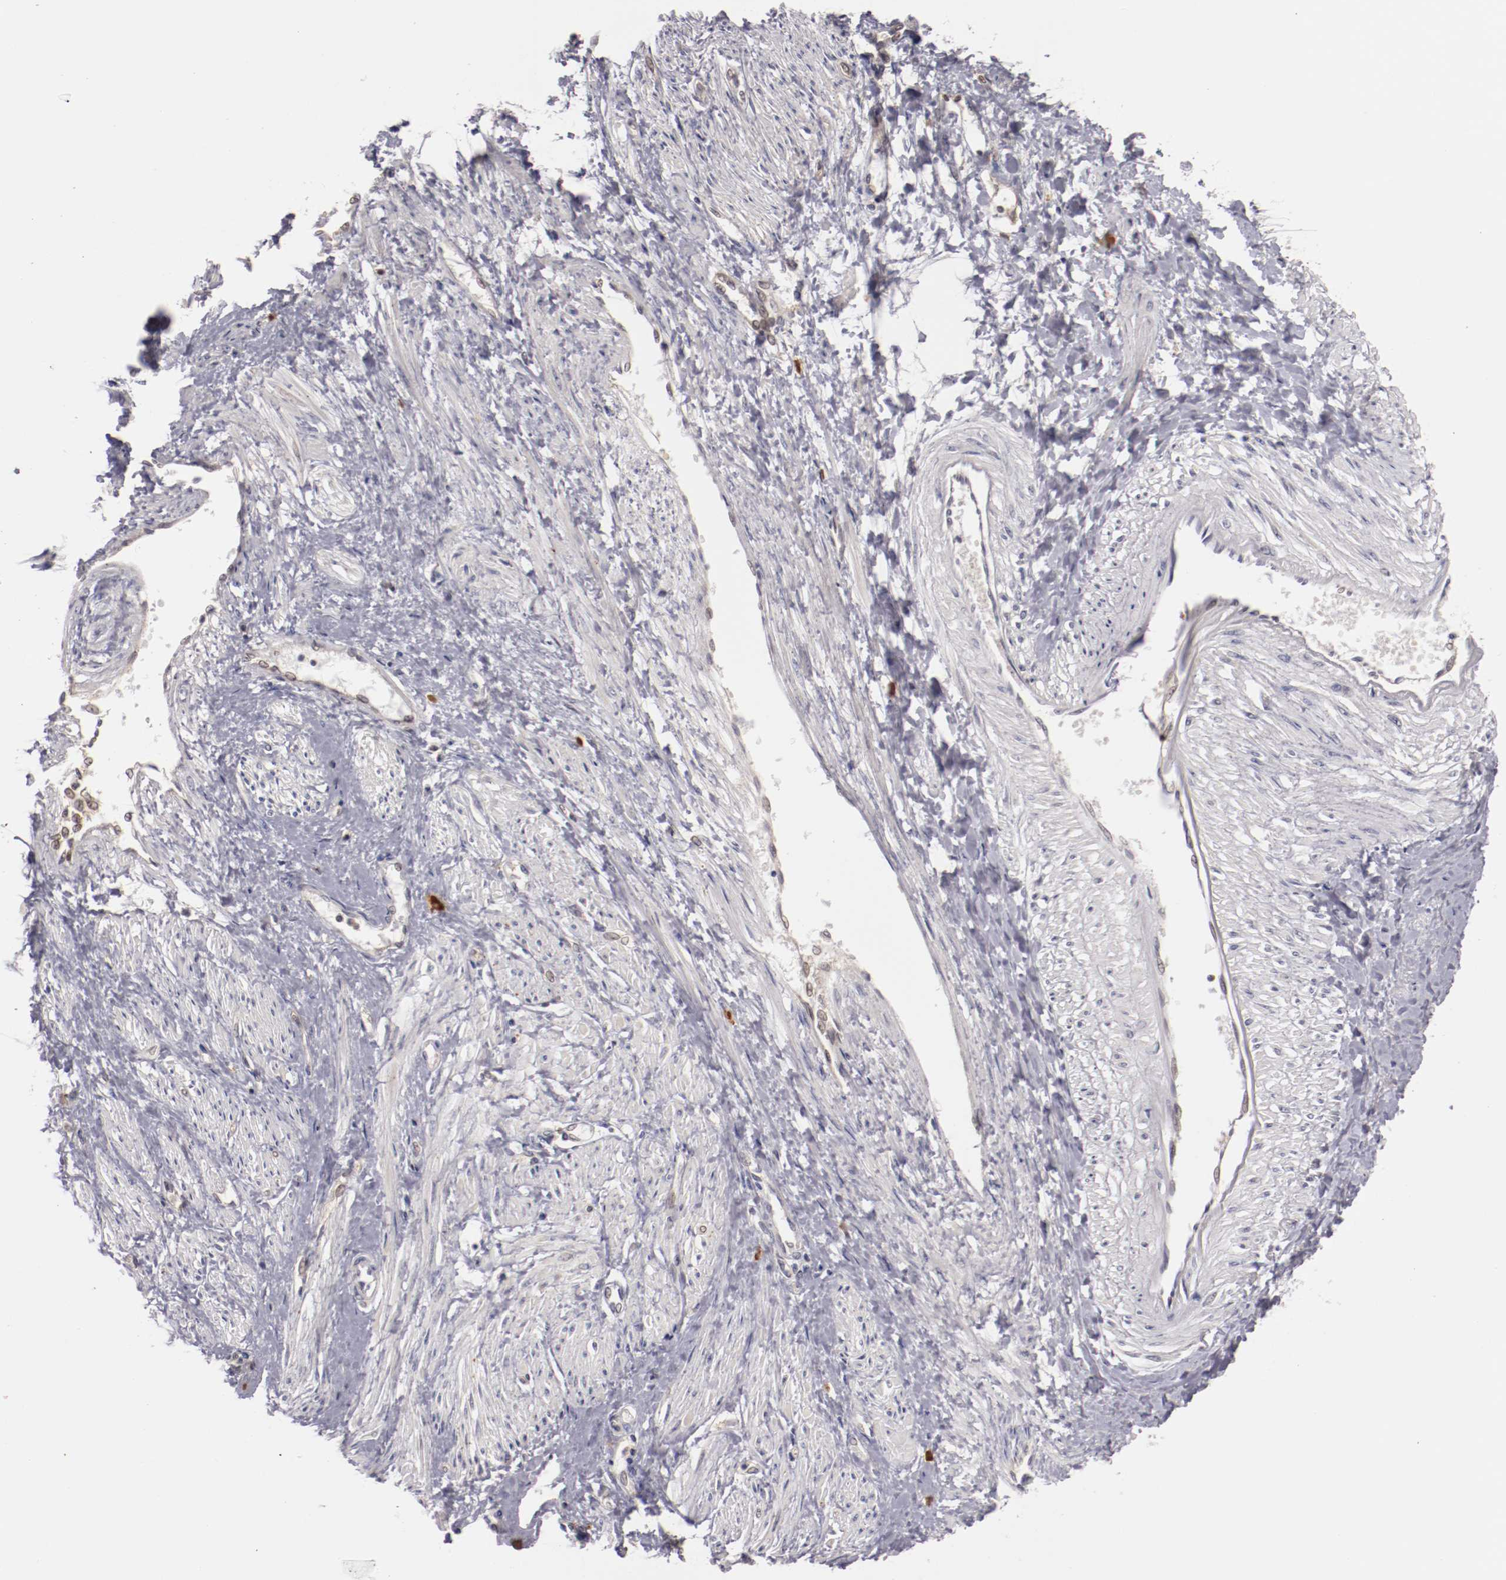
{"staining": {"intensity": "negative", "quantity": "none", "location": "none"}, "tissue": "smooth muscle", "cell_type": "Smooth muscle cells", "image_type": "normal", "snomed": [{"axis": "morphology", "description": "Normal tissue, NOS"}, {"axis": "topography", "description": "Smooth muscle"}, {"axis": "topography", "description": "Uterus"}], "caption": "This is an immunohistochemistry histopathology image of unremarkable smooth muscle. There is no staining in smooth muscle cells.", "gene": "STX3", "patient": {"sex": "female", "age": 39}}